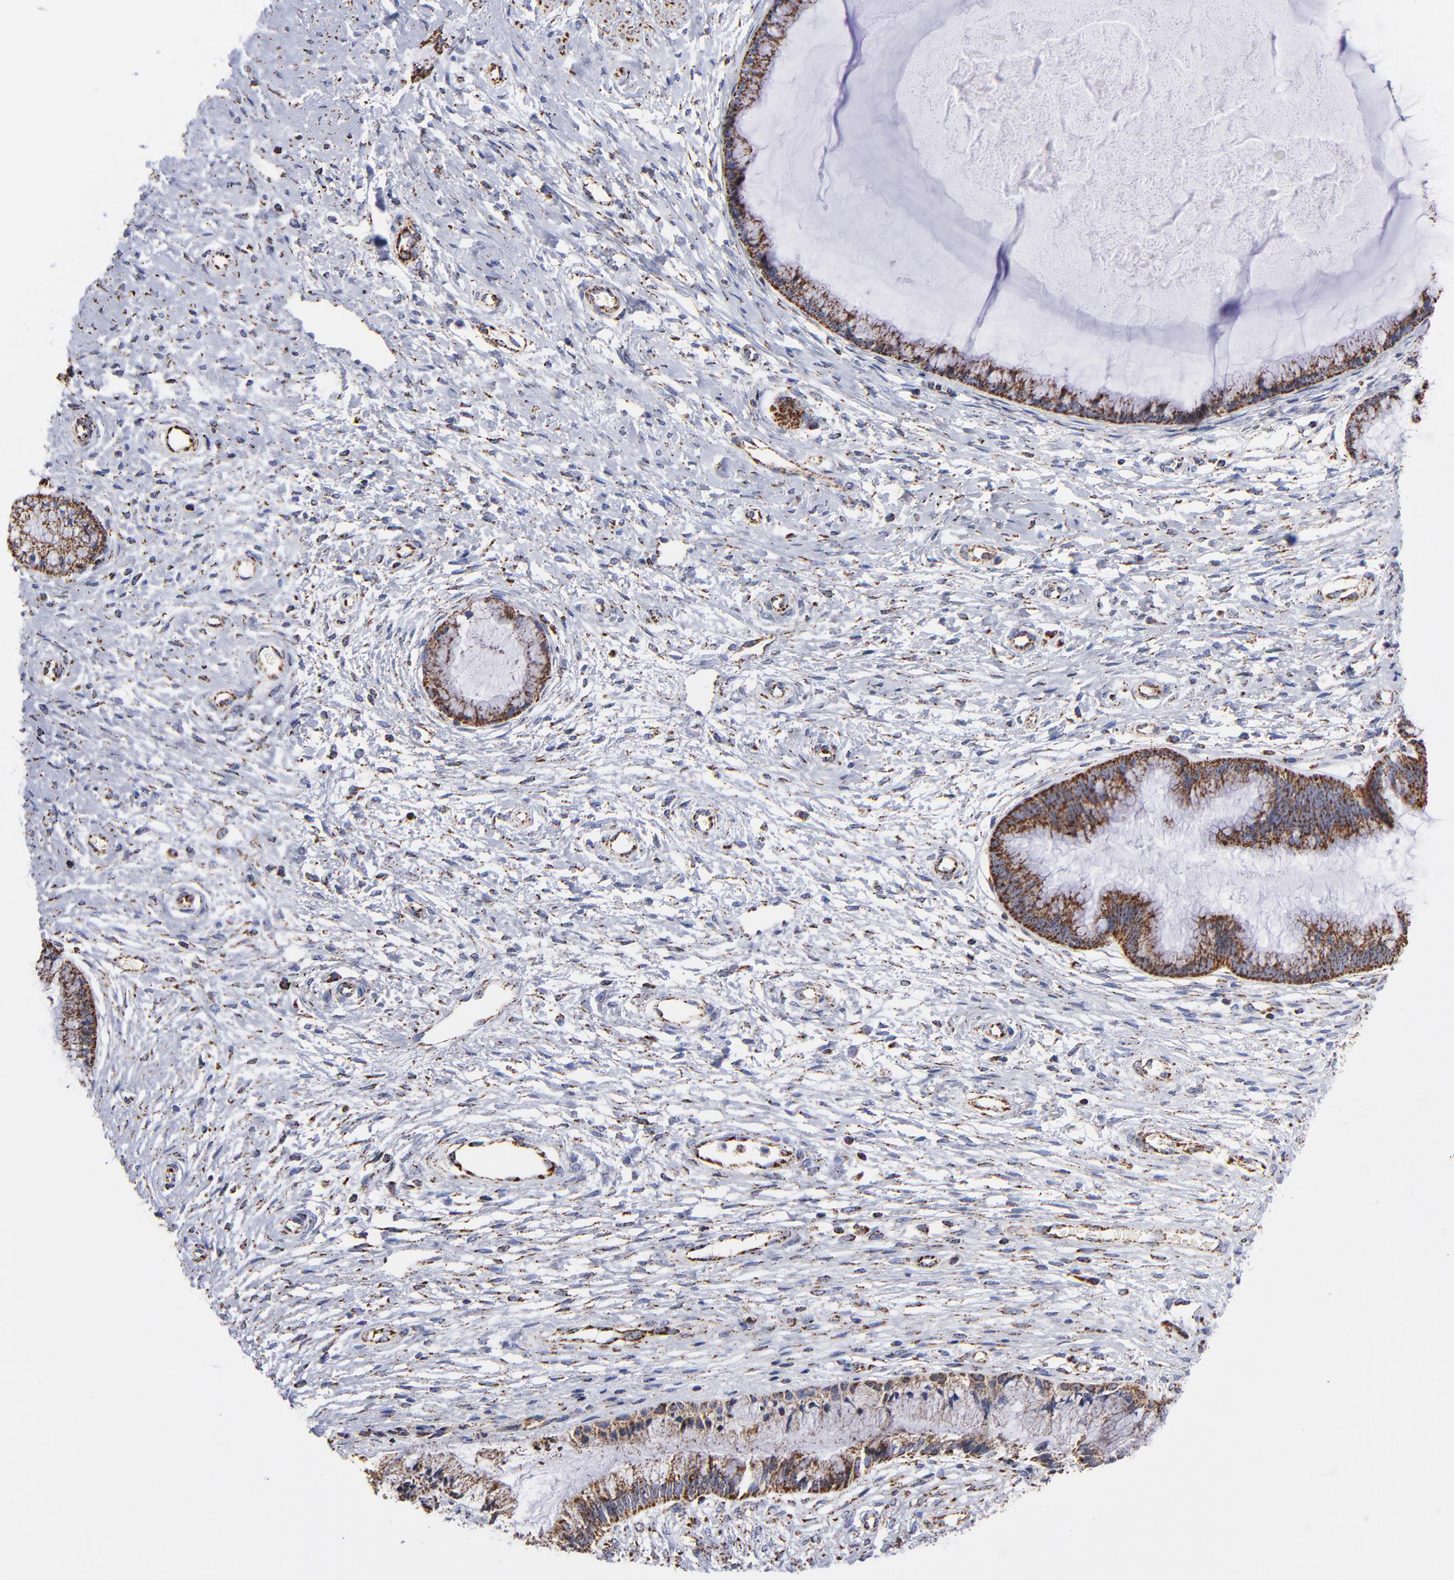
{"staining": {"intensity": "strong", "quantity": ">75%", "location": "cytoplasmic/membranous"}, "tissue": "cervix", "cell_type": "Glandular cells", "image_type": "normal", "snomed": [{"axis": "morphology", "description": "Normal tissue, NOS"}, {"axis": "topography", "description": "Cervix"}], "caption": "There is high levels of strong cytoplasmic/membranous expression in glandular cells of unremarkable cervix, as demonstrated by immunohistochemical staining (brown color).", "gene": "PHB1", "patient": {"sex": "female", "age": 27}}